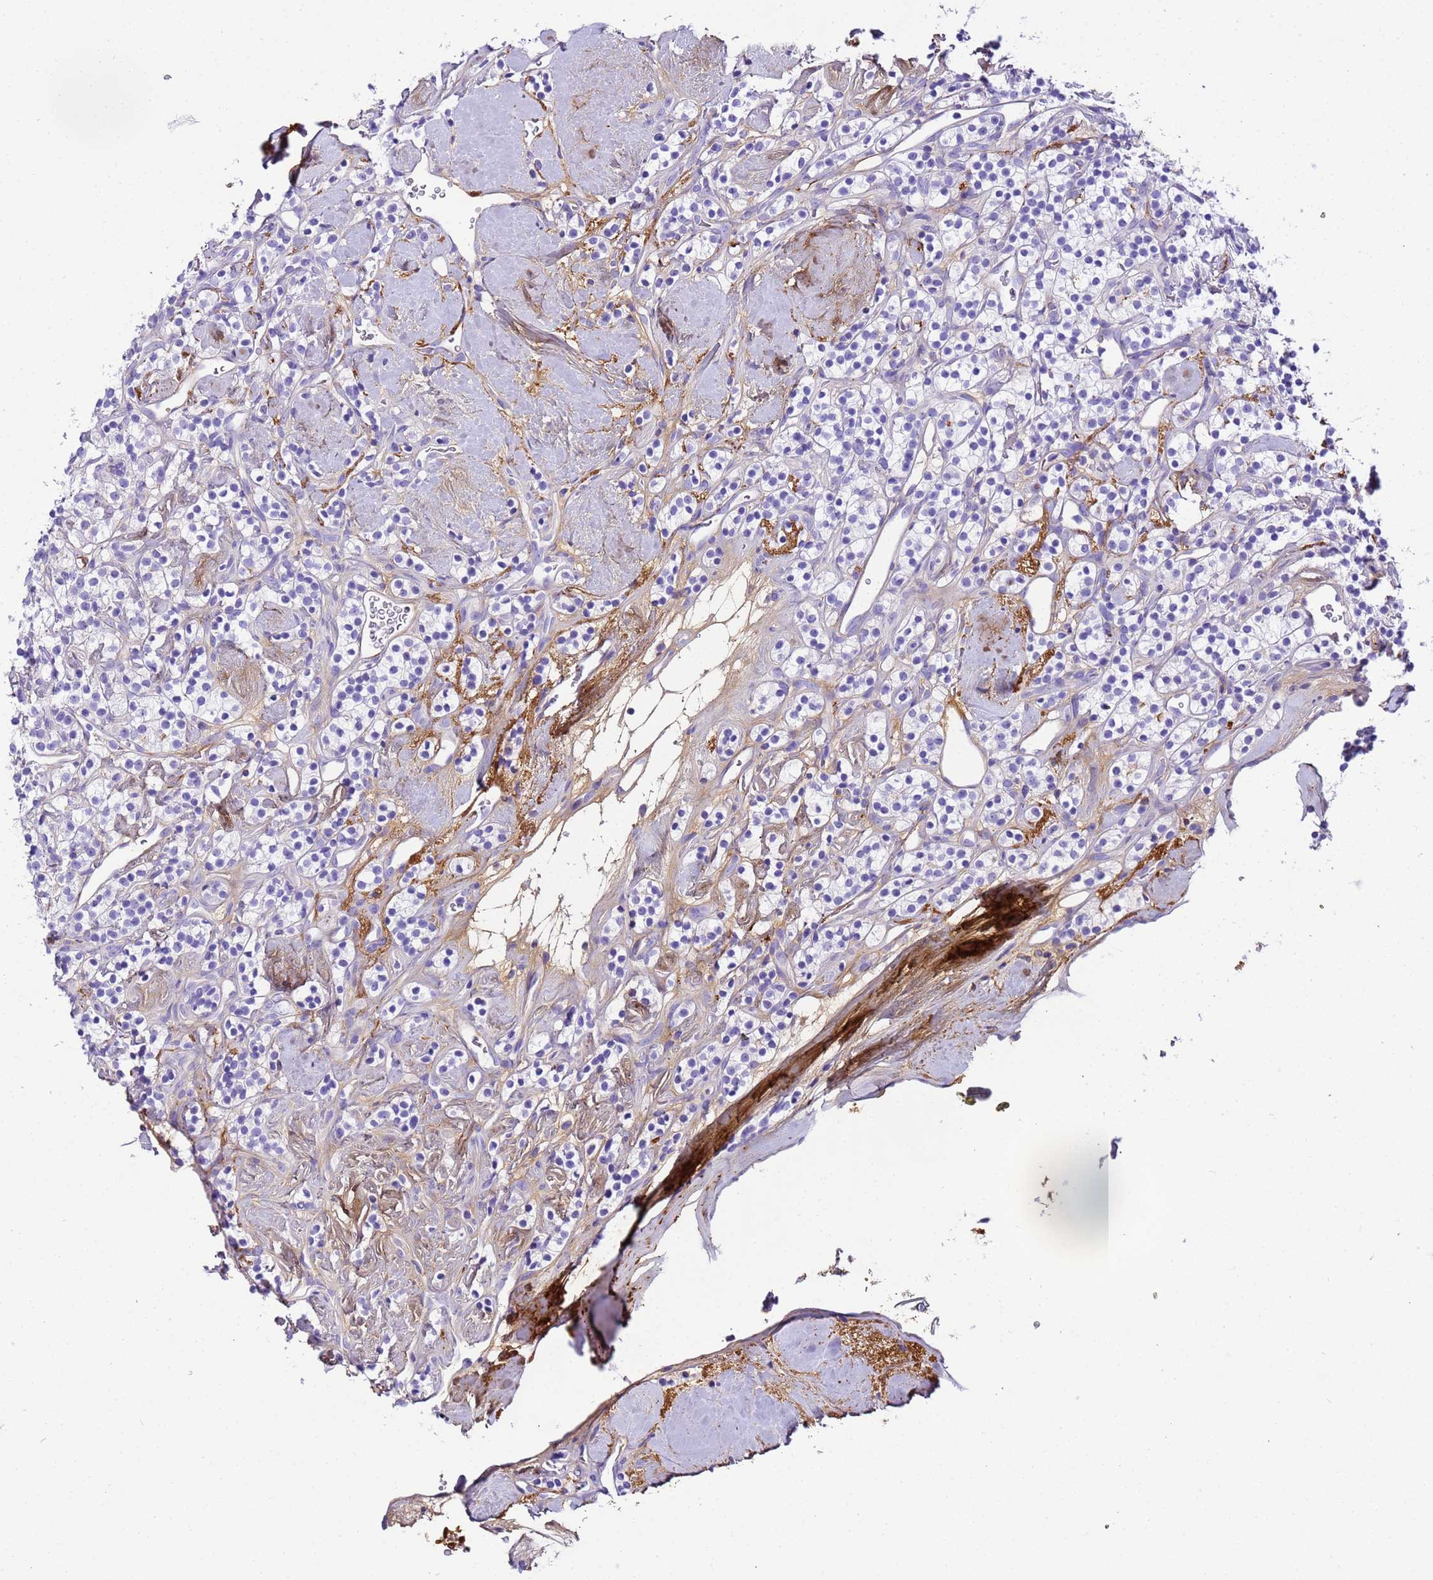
{"staining": {"intensity": "negative", "quantity": "none", "location": "none"}, "tissue": "renal cancer", "cell_type": "Tumor cells", "image_type": "cancer", "snomed": [{"axis": "morphology", "description": "Adenocarcinoma, NOS"}, {"axis": "topography", "description": "Kidney"}], "caption": "Immunohistochemistry (IHC) histopathology image of adenocarcinoma (renal) stained for a protein (brown), which displays no positivity in tumor cells.", "gene": "CFHR2", "patient": {"sex": "male", "age": 77}}